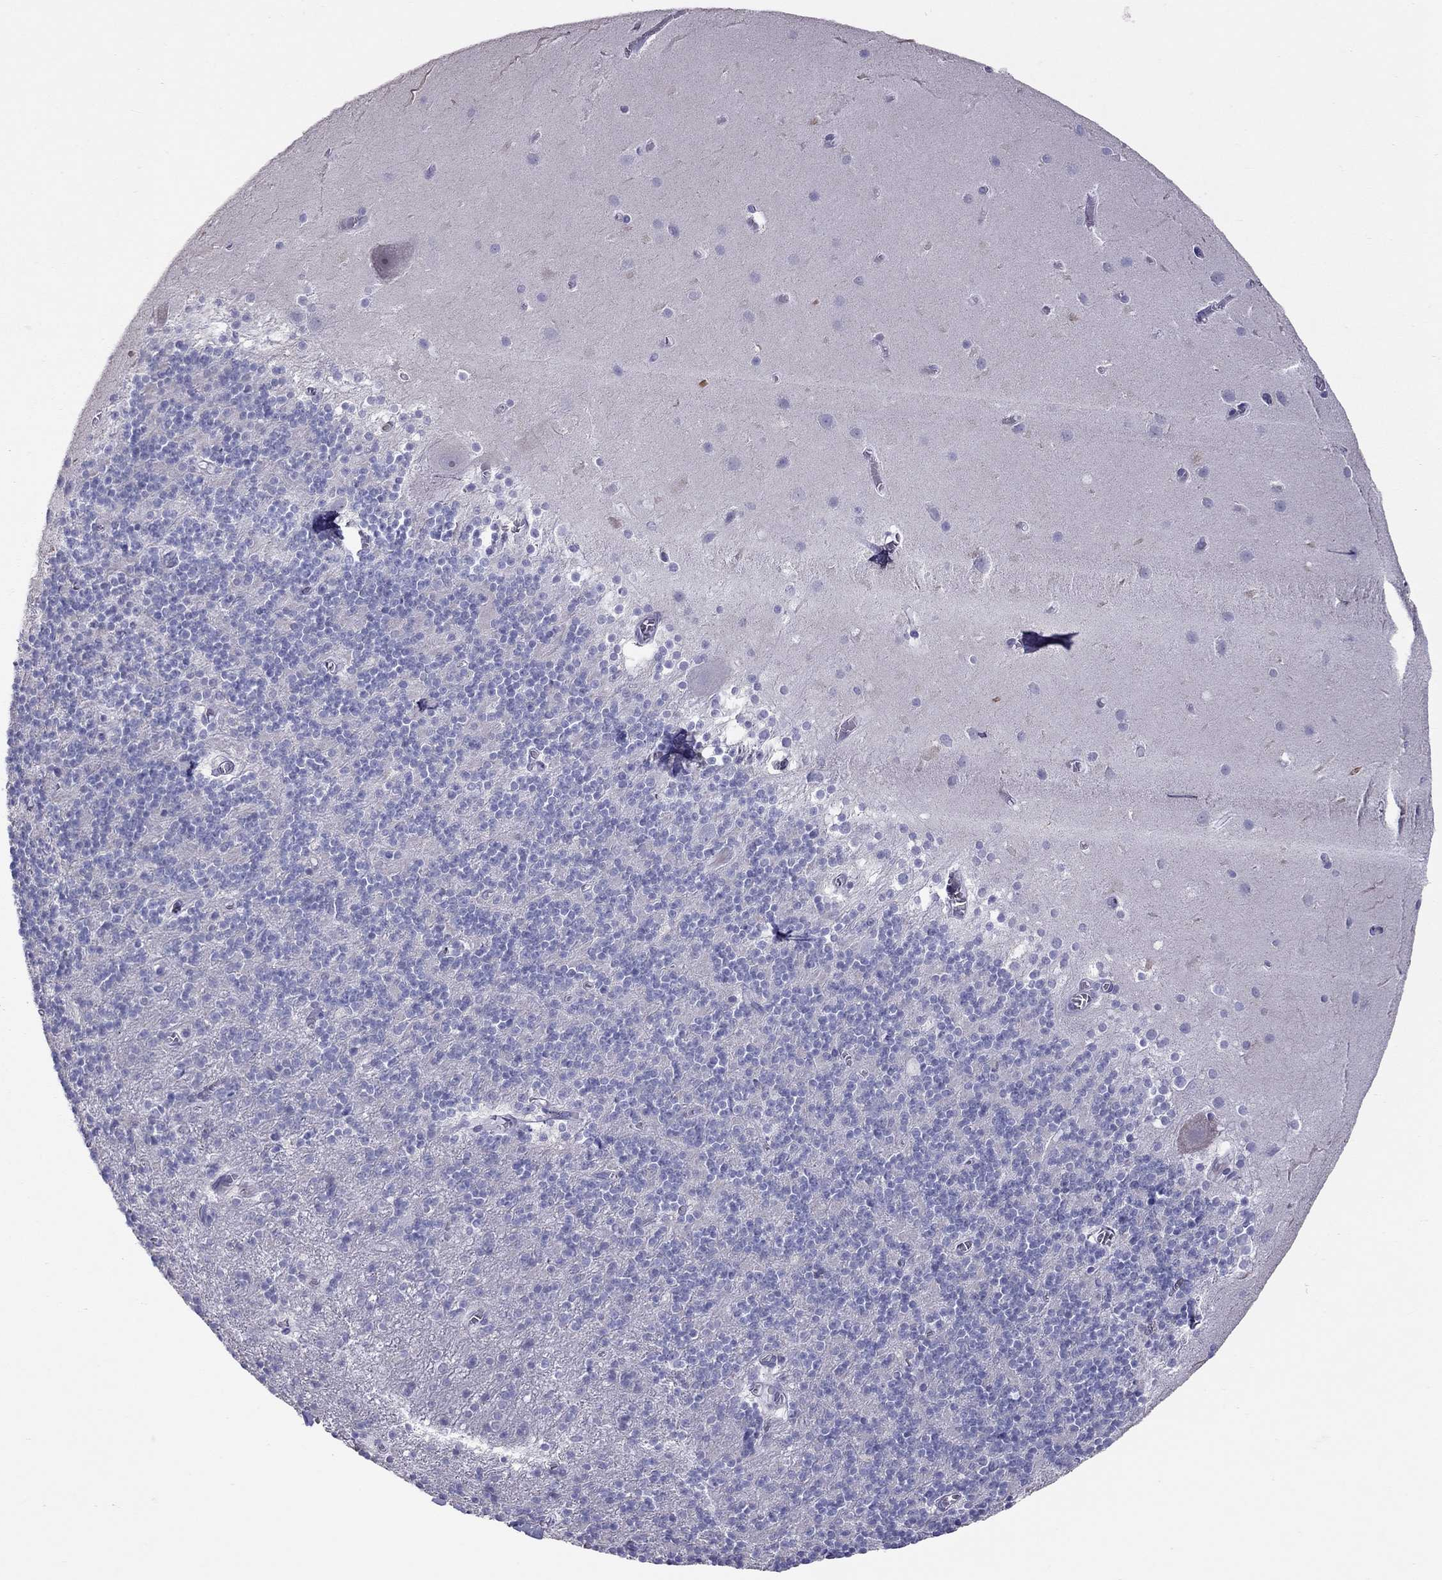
{"staining": {"intensity": "negative", "quantity": "none", "location": "none"}, "tissue": "cerebellum", "cell_type": "Cells in granular layer", "image_type": "normal", "snomed": [{"axis": "morphology", "description": "Normal tissue, NOS"}, {"axis": "topography", "description": "Cerebellum"}], "caption": "Protein analysis of benign cerebellum exhibits no significant expression in cells in granular layer. (DAB (3,3'-diaminobenzidine) immunohistochemistry (IHC) visualized using brightfield microscopy, high magnification).", "gene": "IL17REL", "patient": {"sex": "male", "age": 70}}